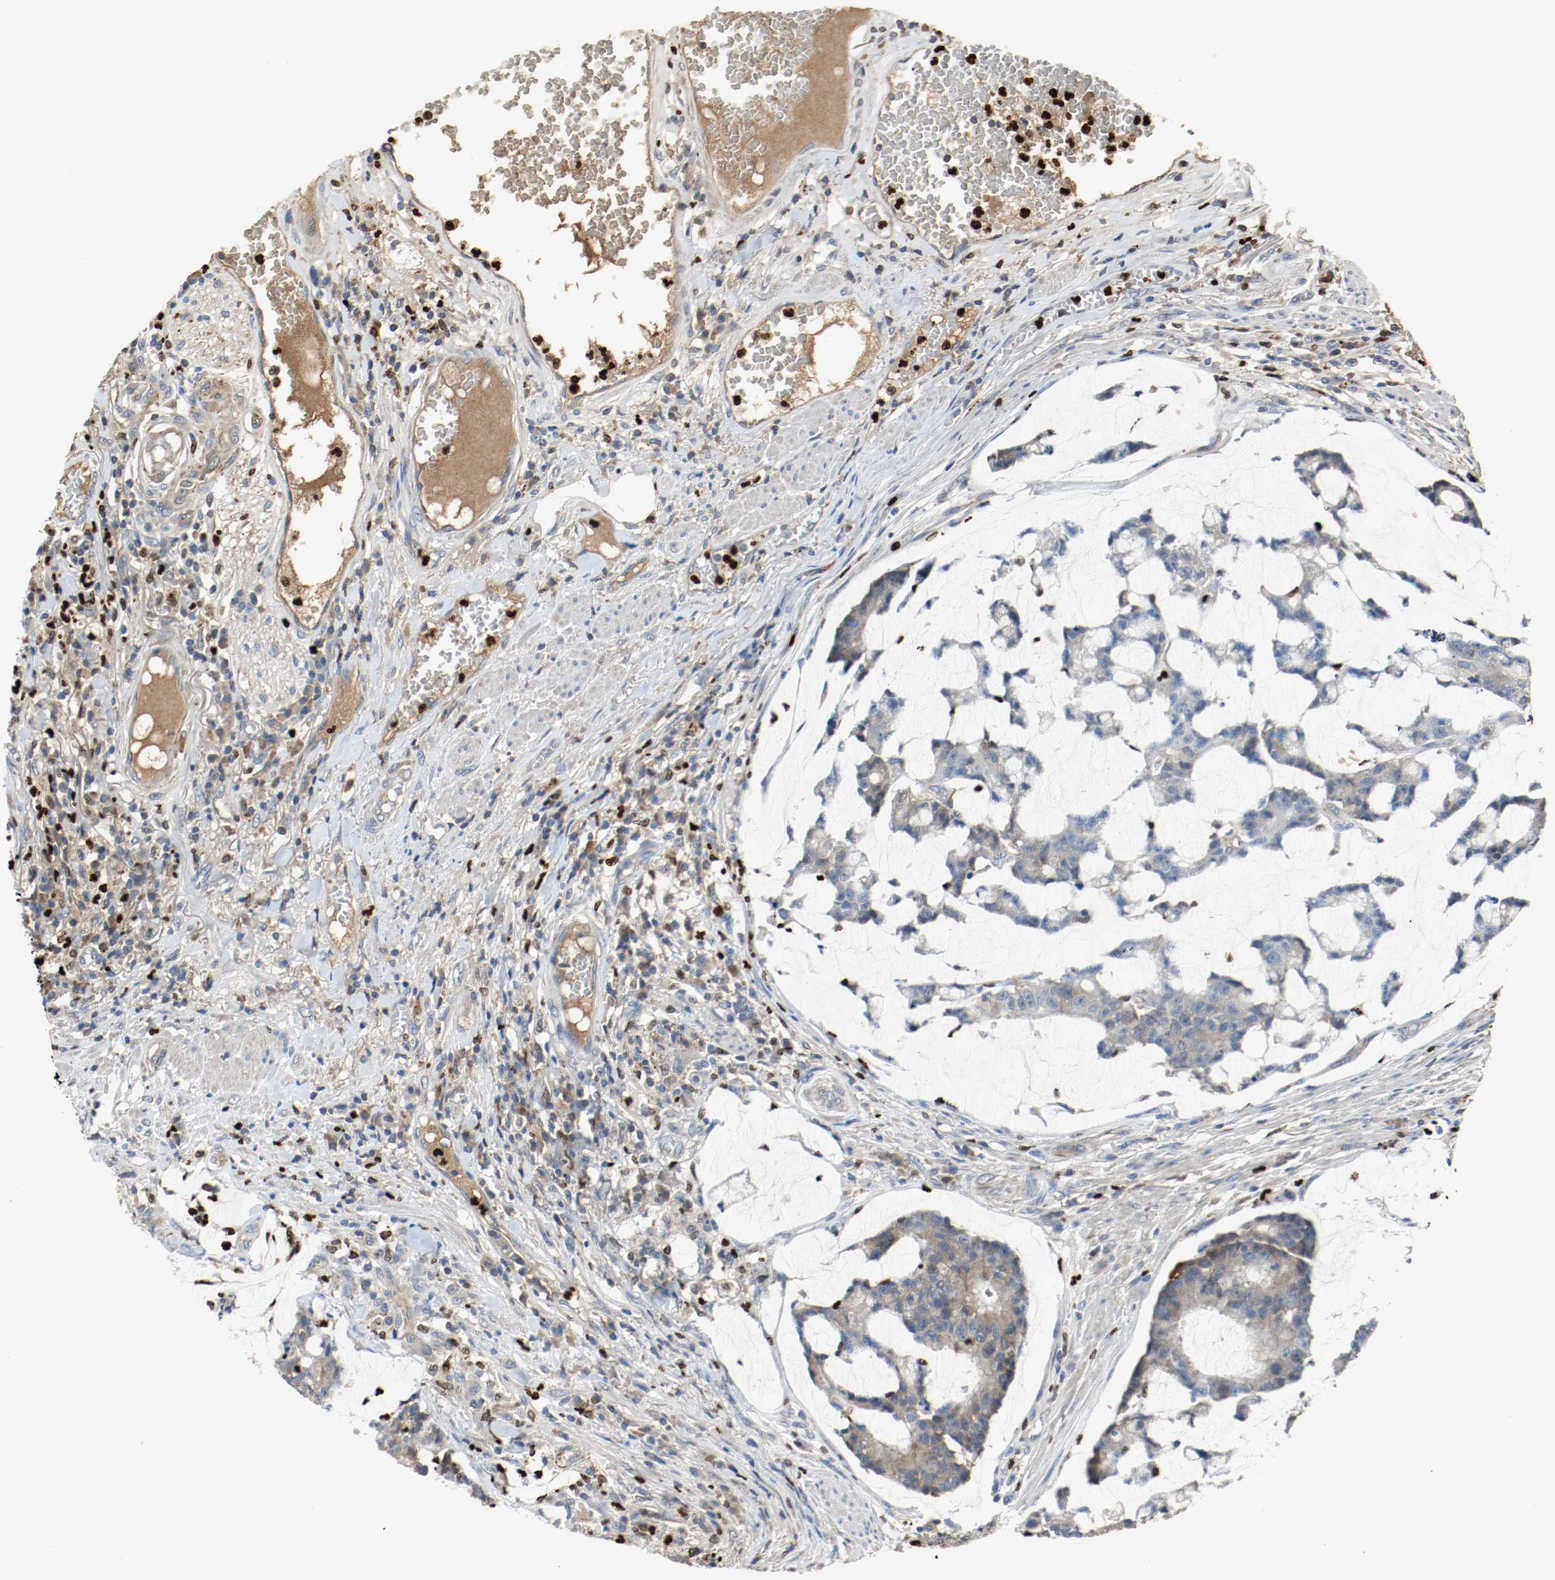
{"staining": {"intensity": "weak", "quantity": "<25%", "location": "cytoplasmic/membranous"}, "tissue": "colorectal cancer", "cell_type": "Tumor cells", "image_type": "cancer", "snomed": [{"axis": "morphology", "description": "Adenocarcinoma, NOS"}, {"axis": "topography", "description": "Colon"}], "caption": "The histopathology image displays no significant positivity in tumor cells of colorectal cancer (adenocarcinoma).", "gene": "BLK", "patient": {"sex": "female", "age": 84}}